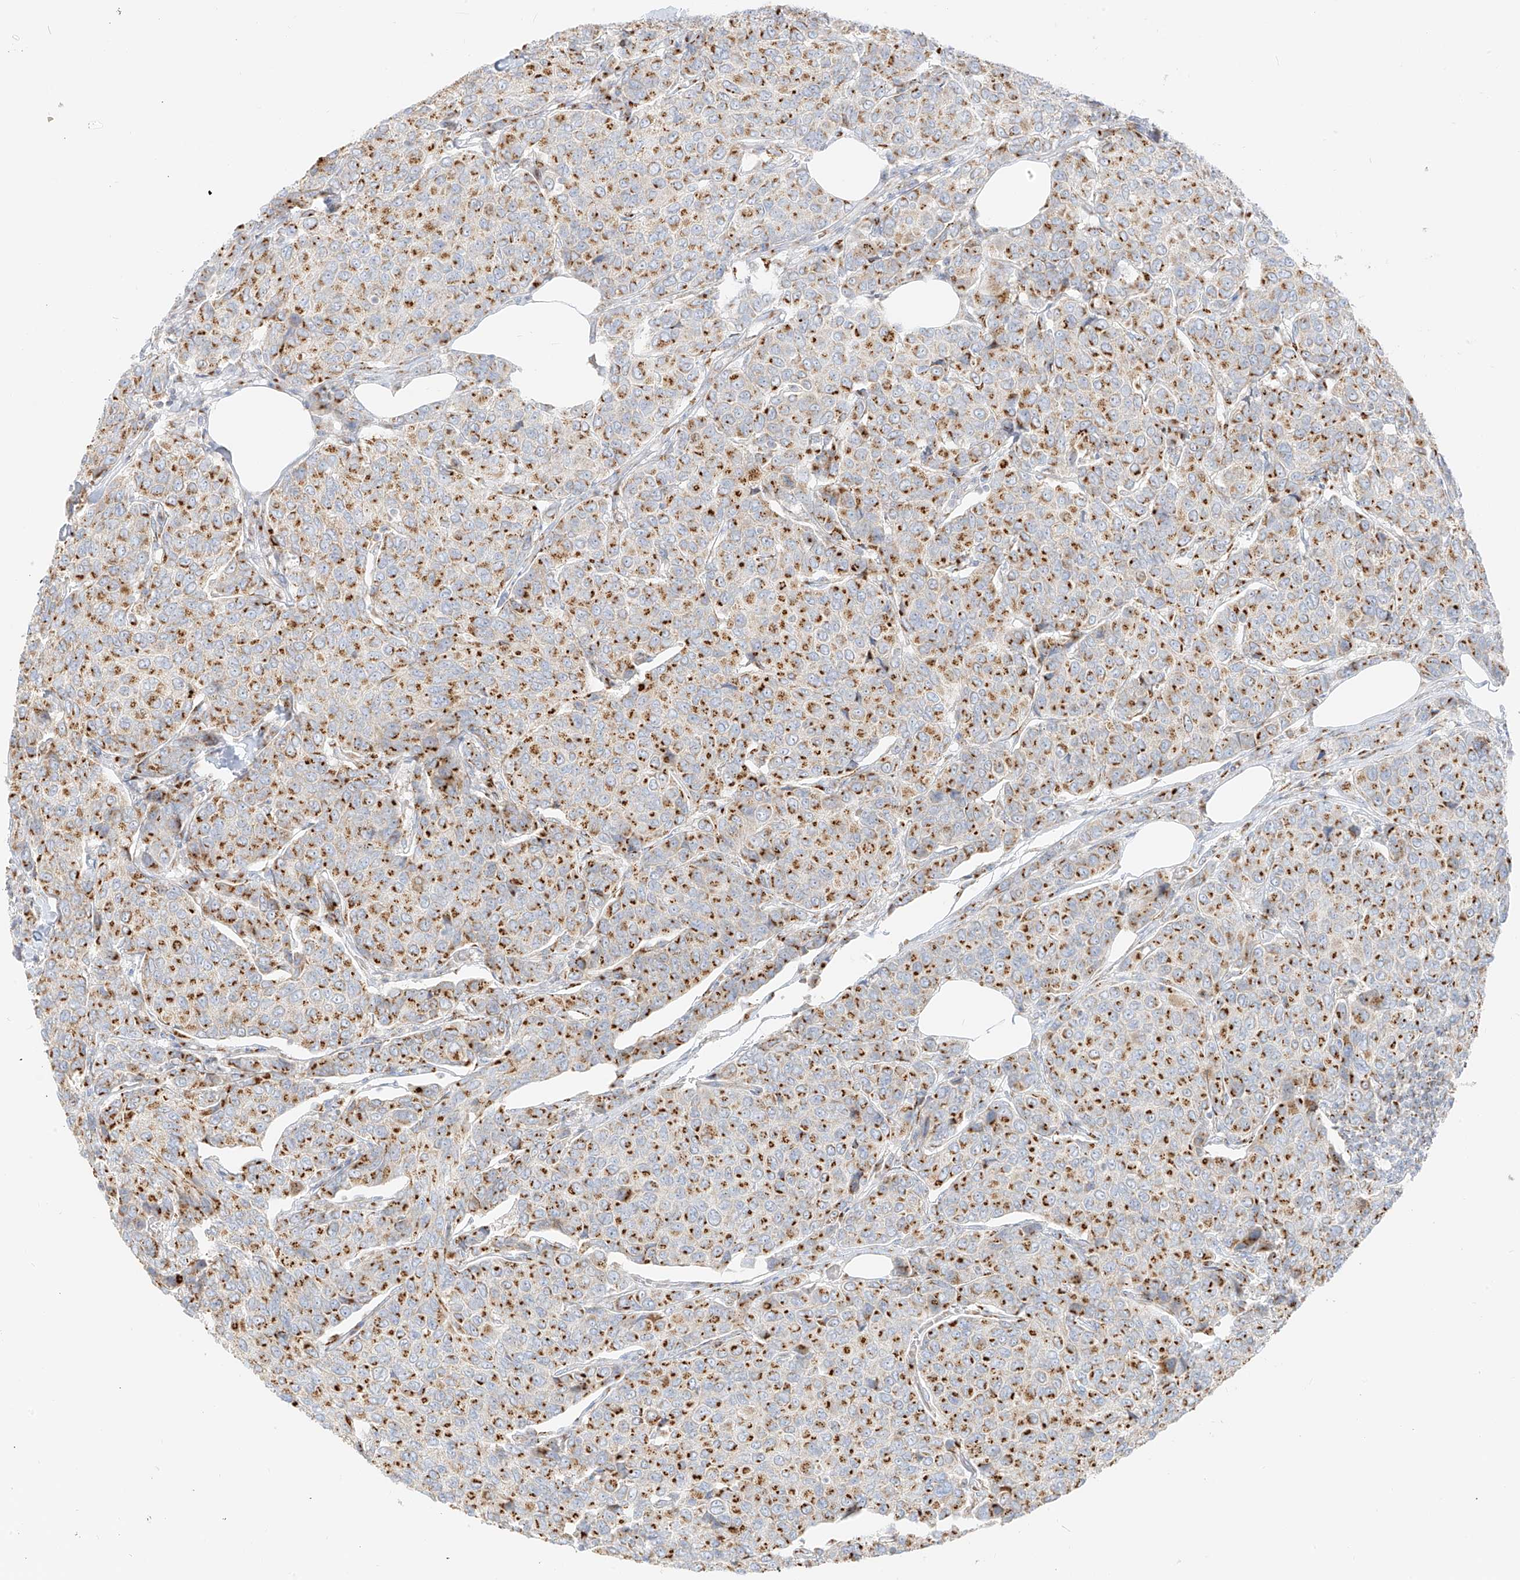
{"staining": {"intensity": "moderate", "quantity": ">75%", "location": "cytoplasmic/membranous"}, "tissue": "breast cancer", "cell_type": "Tumor cells", "image_type": "cancer", "snomed": [{"axis": "morphology", "description": "Duct carcinoma"}, {"axis": "topography", "description": "Breast"}], "caption": "Protein staining by IHC shows moderate cytoplasmic/membranous expression in about >75% of tumor cells in breast cancer. (DAB IHC, brown staining for protein, blue staining for nuclei).", "gene": "TMEM87B", "patient": {"sex": "female", "age": 55}}